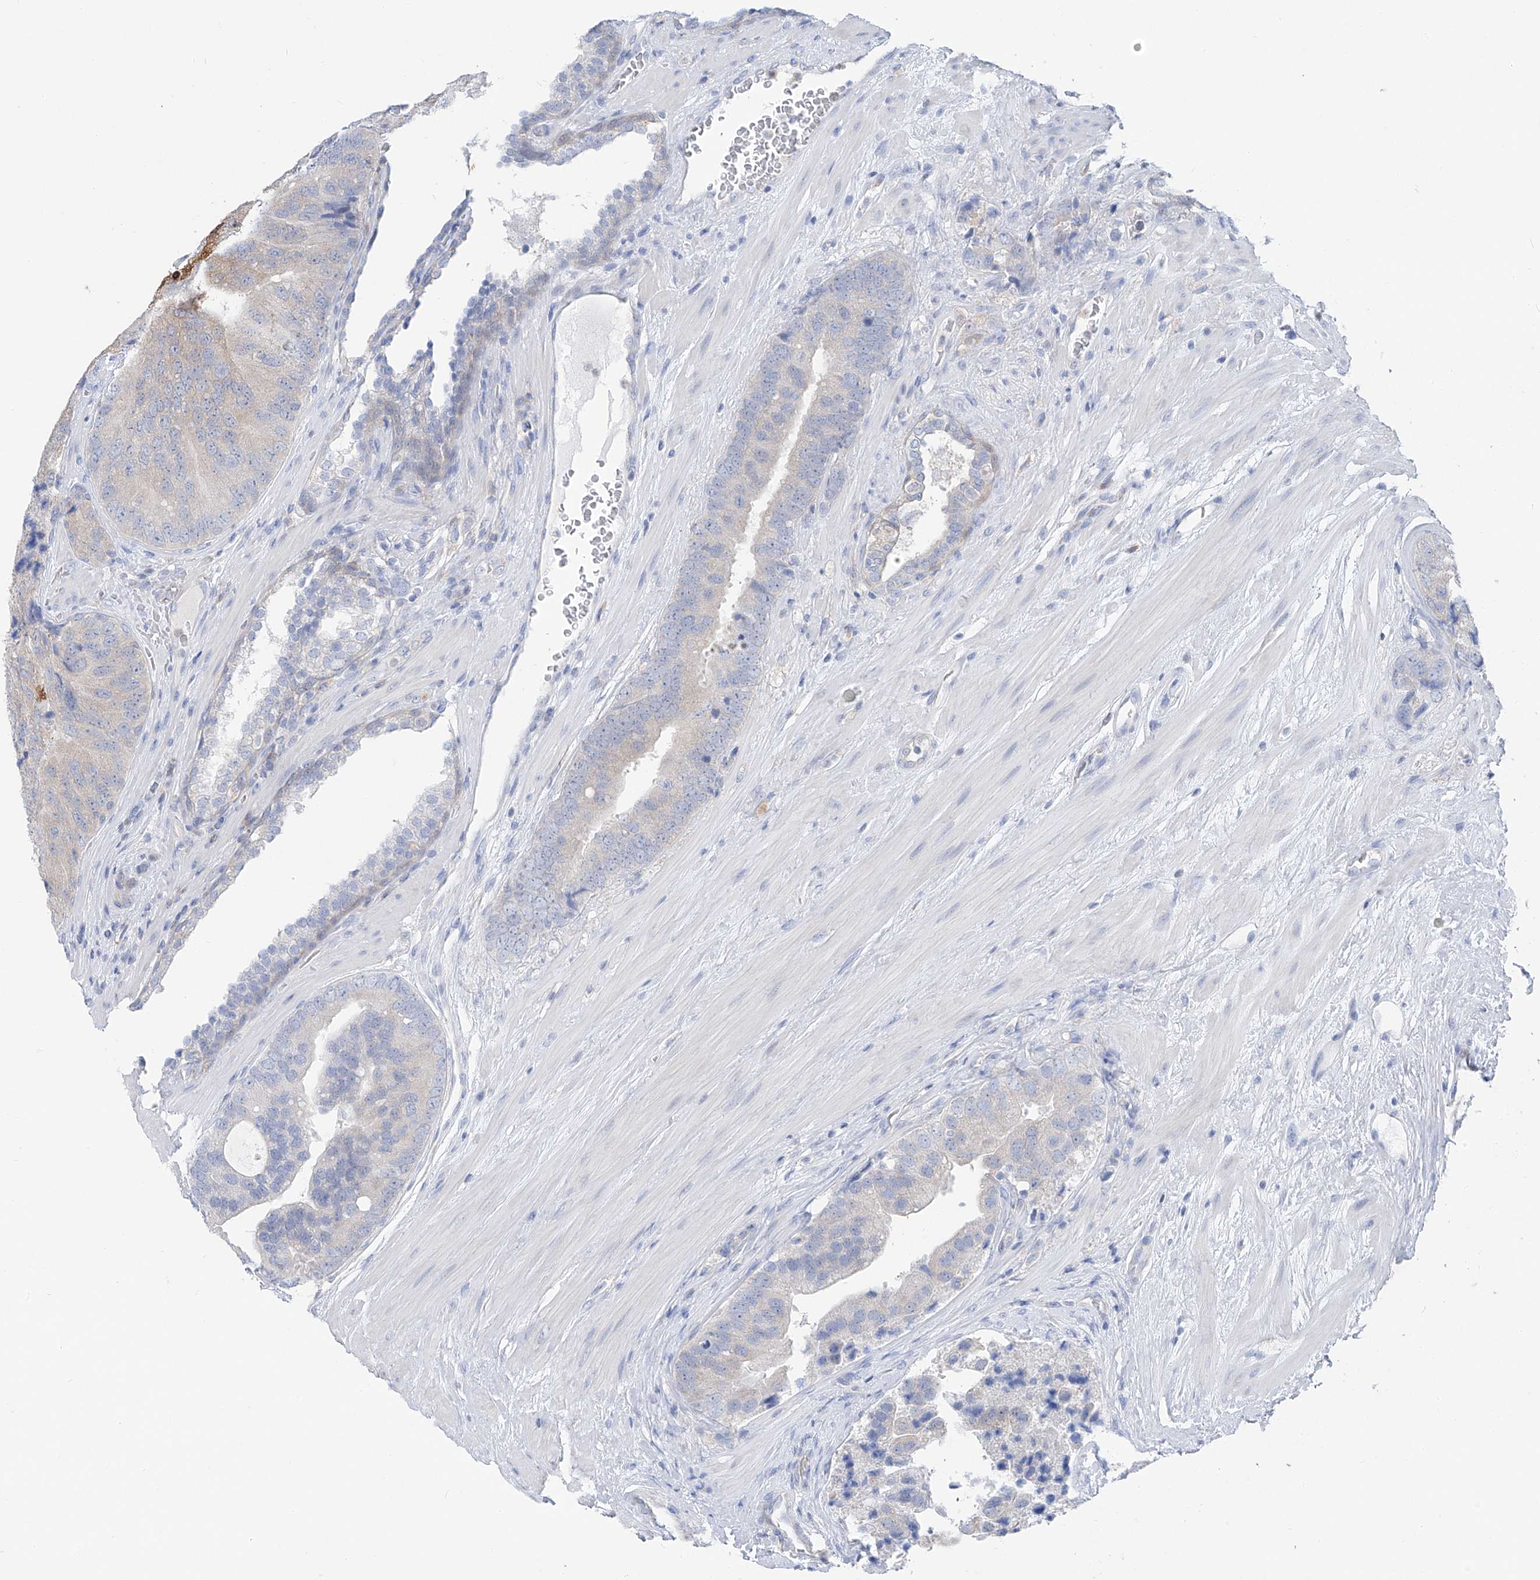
{"staining": {"intensity": "moderate", "quantity": "<25%", "location": "cytoplasmic/membranous"}, "tissue": "prostate cancer", "cell_type": "Tumor cells", "image_type": "cancer", "snomed": [{"axis": "morphology", "description": "Adenocarcinoma, High grade"}, {"axis": "topography", "description": "Prostate"}], "caption": "Protein expression analysis of human prostate cancer reveals moderate cytoplasmic/membranous expression in about <25% of tumor cells. The staining was performed using DAB, with brown indicating positive protein expression. Nuclei are stained blue with hematoxylin.", "gene": "UFL1", "patient": {"sex": "male", "age": 70}}